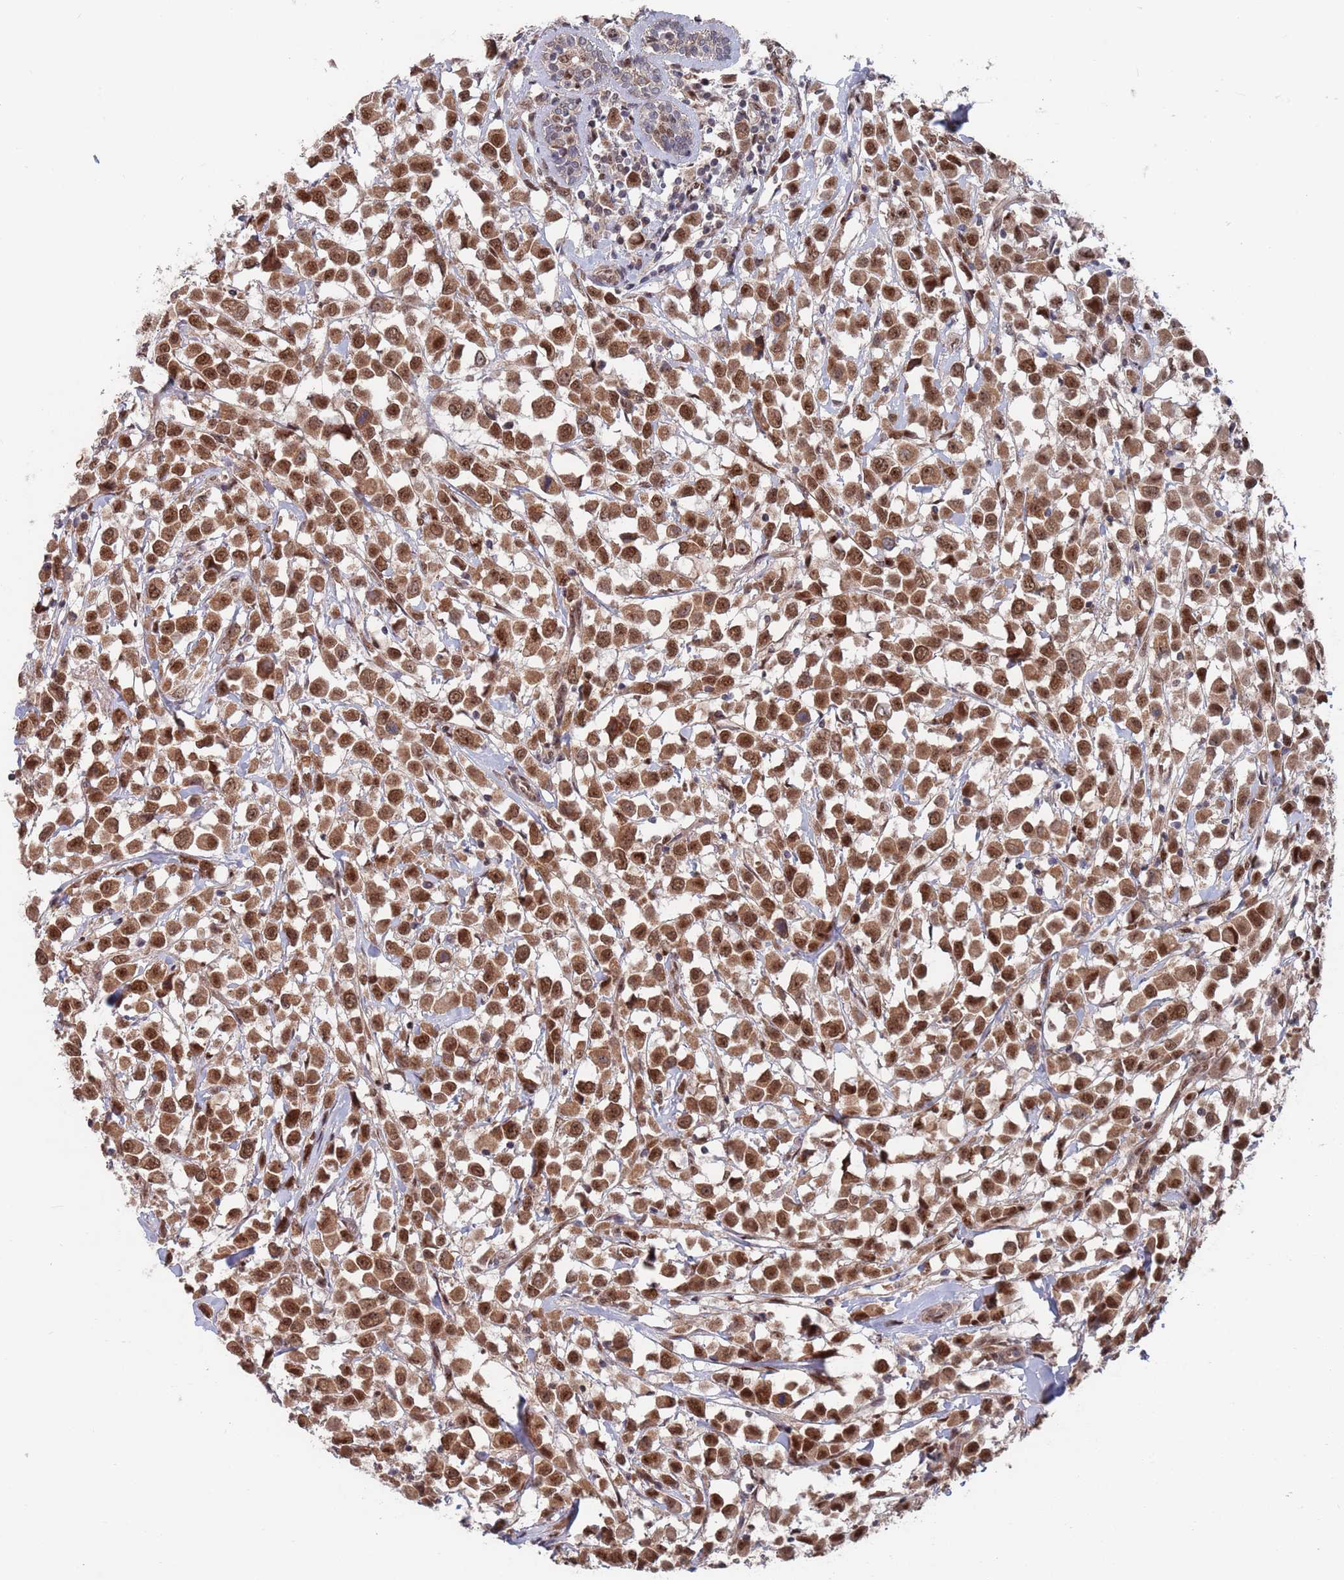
{"staining": {"intensity": "moderate", "quantity": ">75%", "location": "cytoplasmic/membranous,nuclear"}, "tissue": "breast cancer", "cell_type": "Tumor cells", "image_type": "cancer", "snomed": [{"axis": "morphology", "description": "Duct carcinoma"}, {"axis": "topography", "description": "Breast"}], "caption": "Tumor cells exhibit medium levels of moderate cytoplasmic/membranous and nuclear expression in approximately >75% of cells in breast cancer (infiltrating ductal carcinoma).", "gene": "RPP25", "patient": {"sex": "female", "age": 61}}